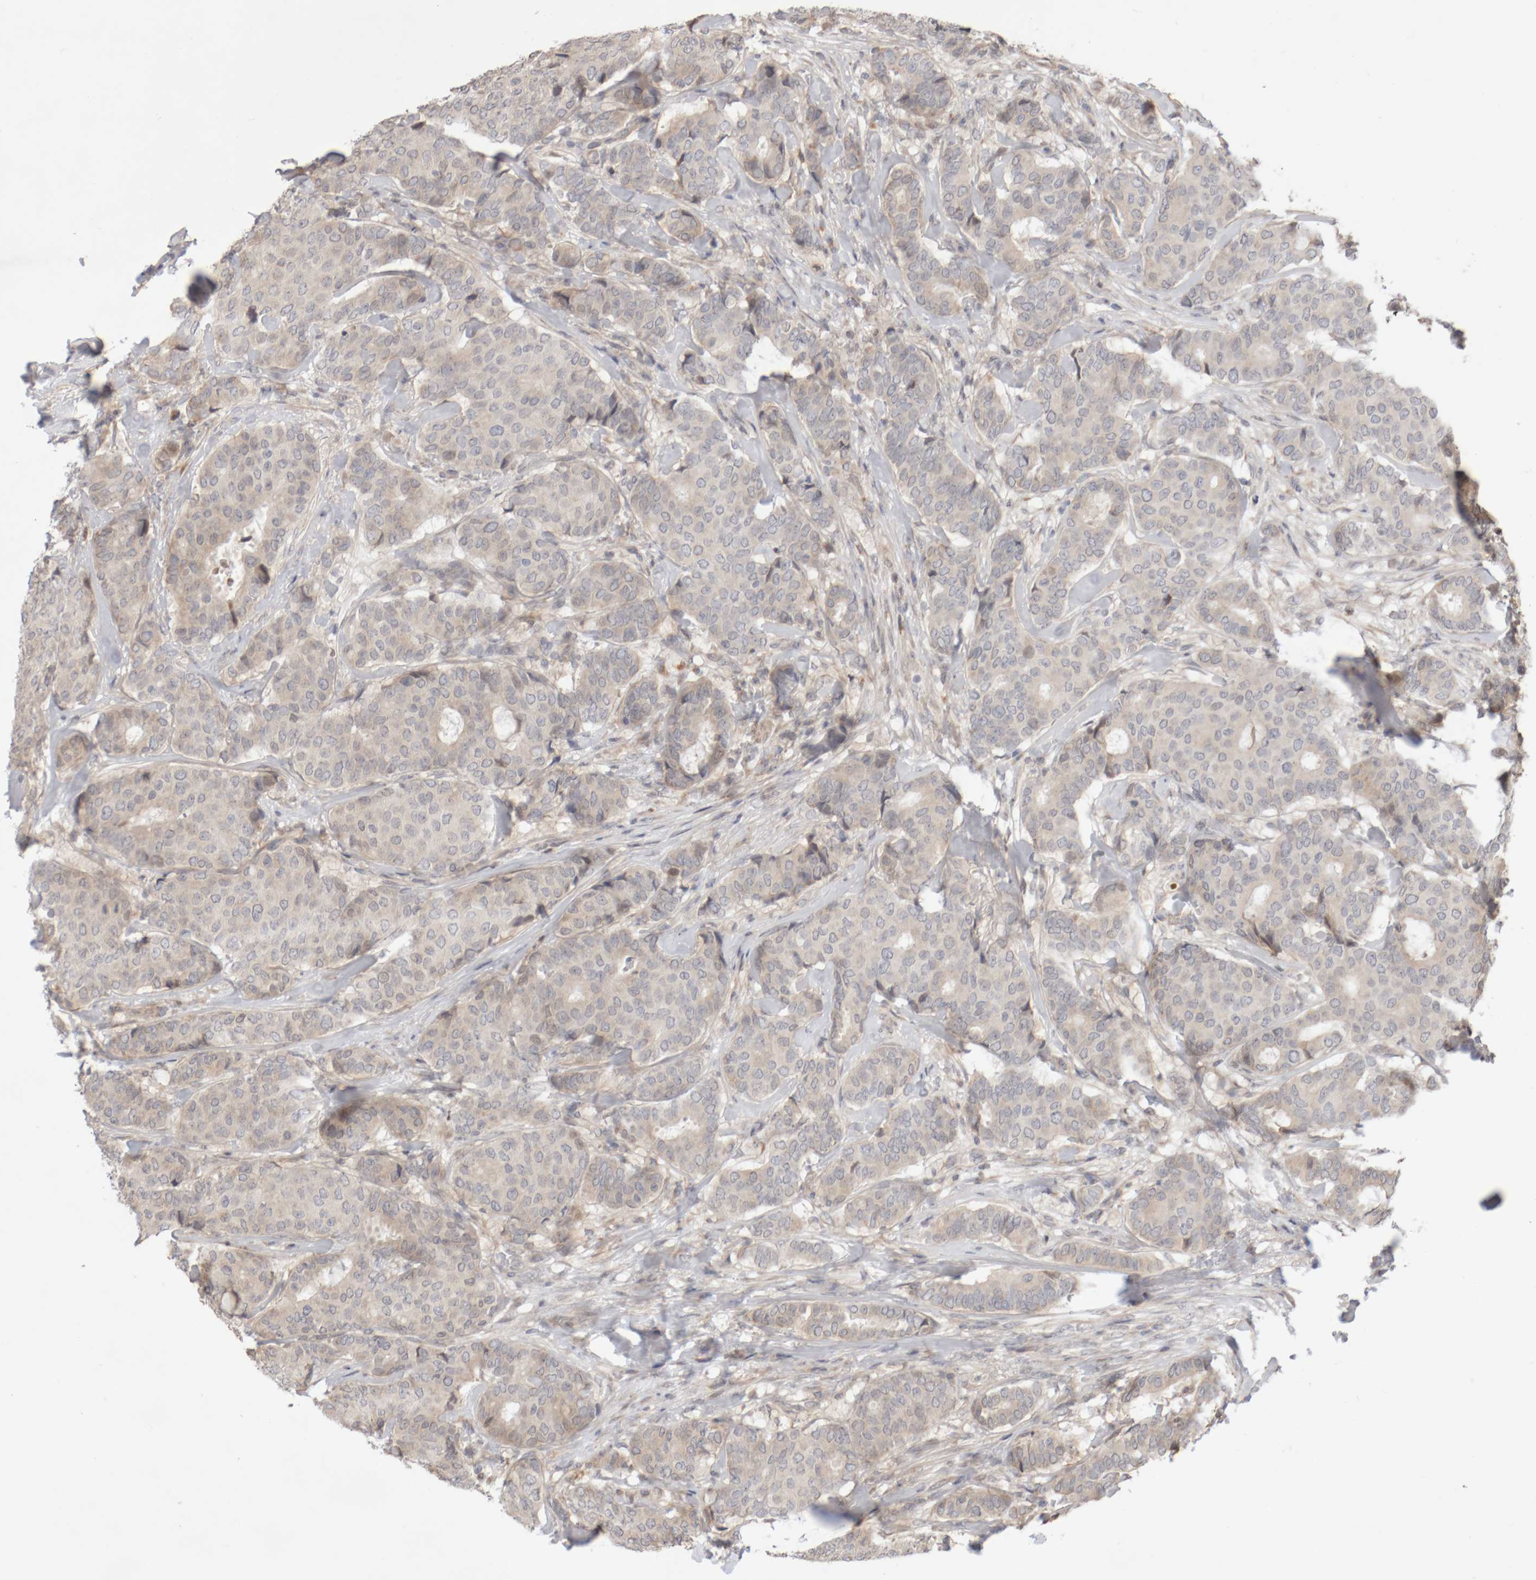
{"staining": {"intensity": "negative", "quantity": "none", "location": "none"}, "tissue": "breast cancer", "cell_type": "Tumor cells", "image_type": "cancer", "snomed": [{"axis": "morphology", "description": "Duct carcinoma"}, {"axis": "topography", "description": "Breast"}], "caption": "The photomicrograph shows no significant staining in tumor cells of breast infiltrating ductal carcinoma.", "gene": "DPH7", "patient": {"sex": "female", "age": 75}}